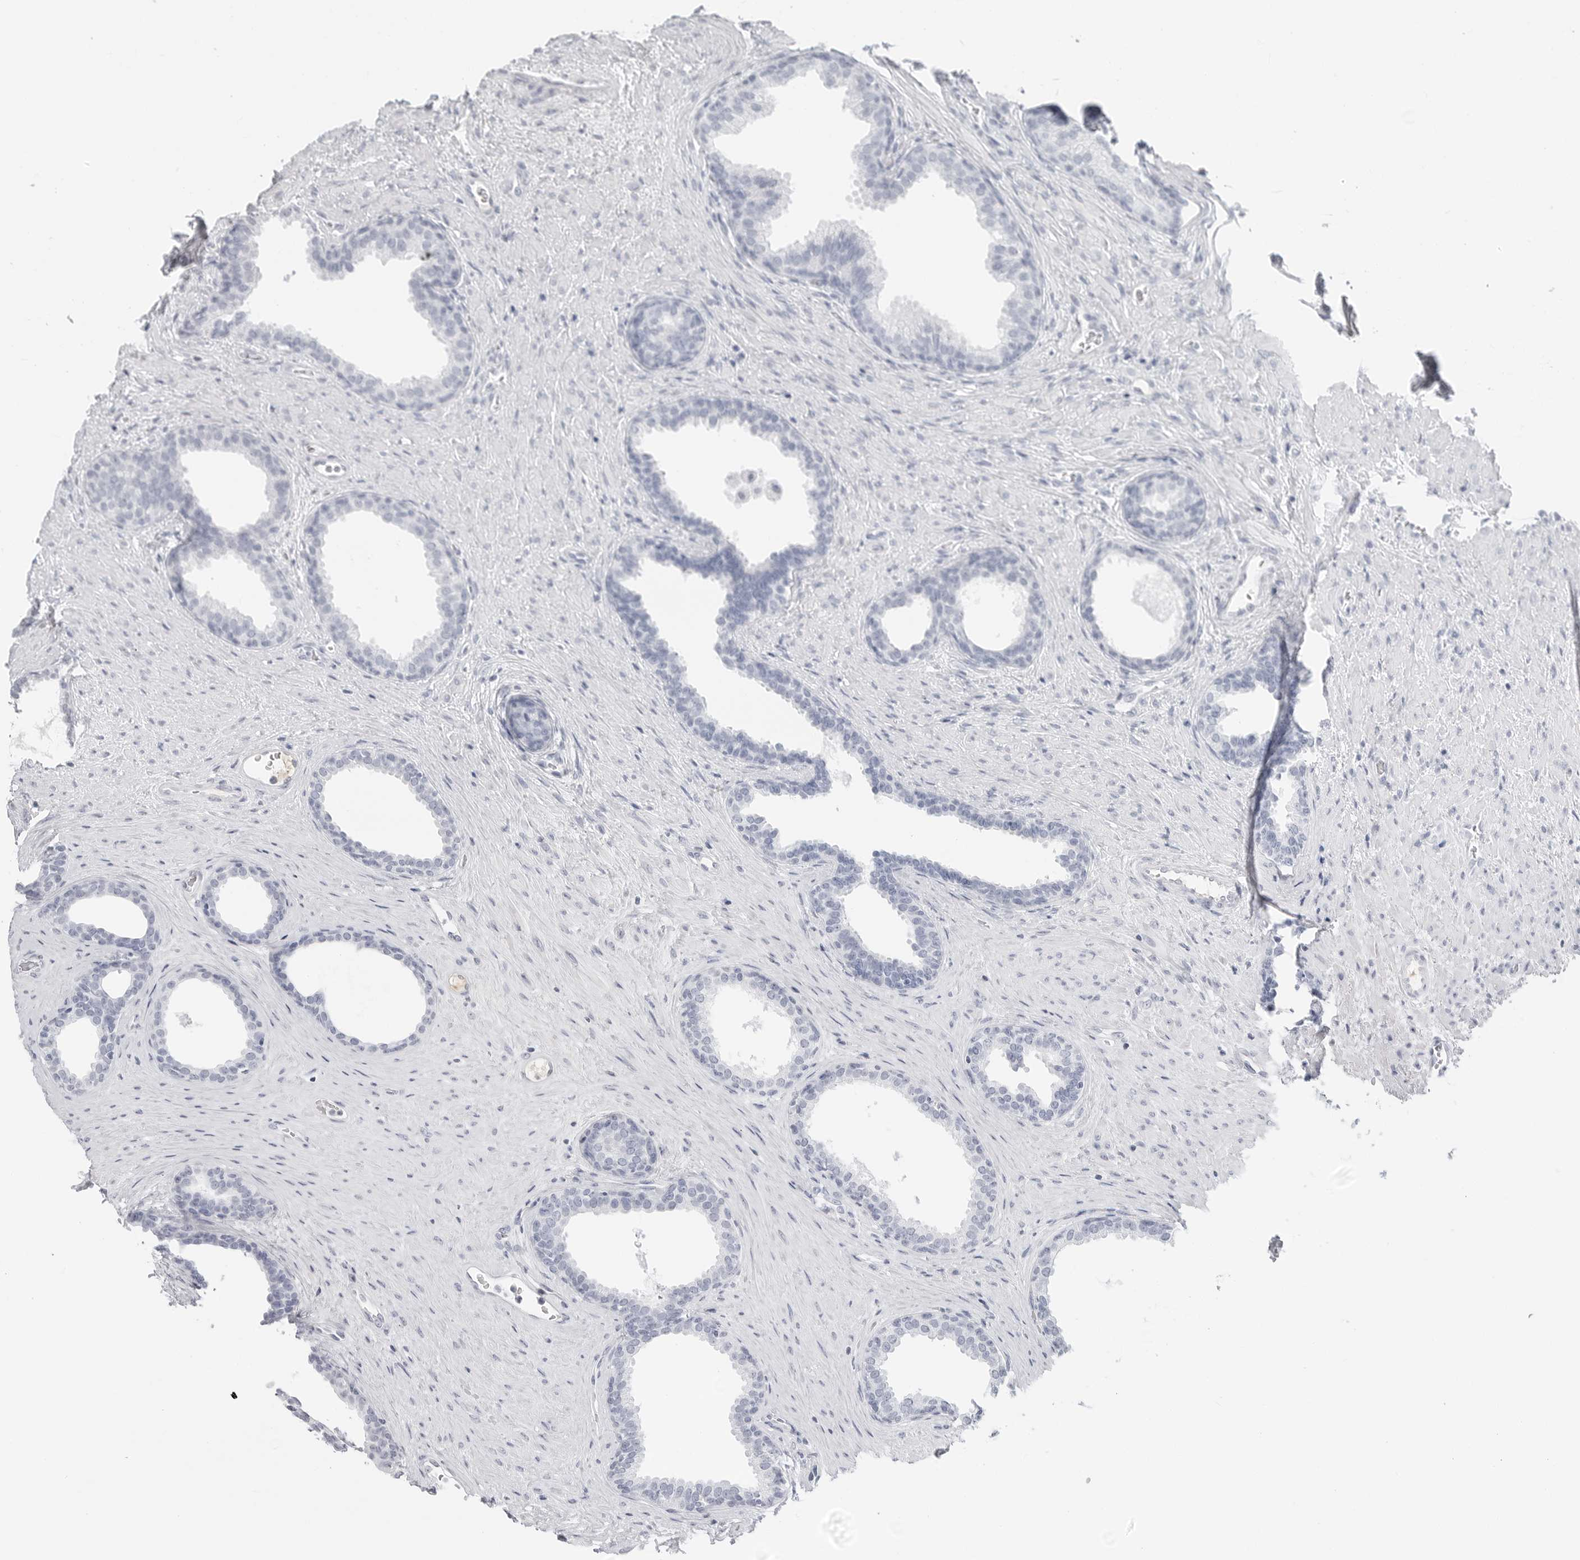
{"staining": {"intensity": "negative", "quantity": "none", "location": "none"}, "tissue": "prostate", "cell_type": "Glandular cells", "image_type": "normal", "snomed": [{"axis": "morphology", "description": "Normal tissue, NOS"}, {"axis": "topography", "description": "Prostate"}], "caption": "Immunohistochemistry (IHC) micrograph of unremarkable prostate: human prostate stained with DAB demonstrates no significant protein expression in glandular cells. The staining was performed using DAB to visualize the protein expression in brown, while the nuclei were stained in blue with hematoxylin (Magnification: 20x).", "gene": "AMPD1", "patient": {"sex": "male", "age": 76}}